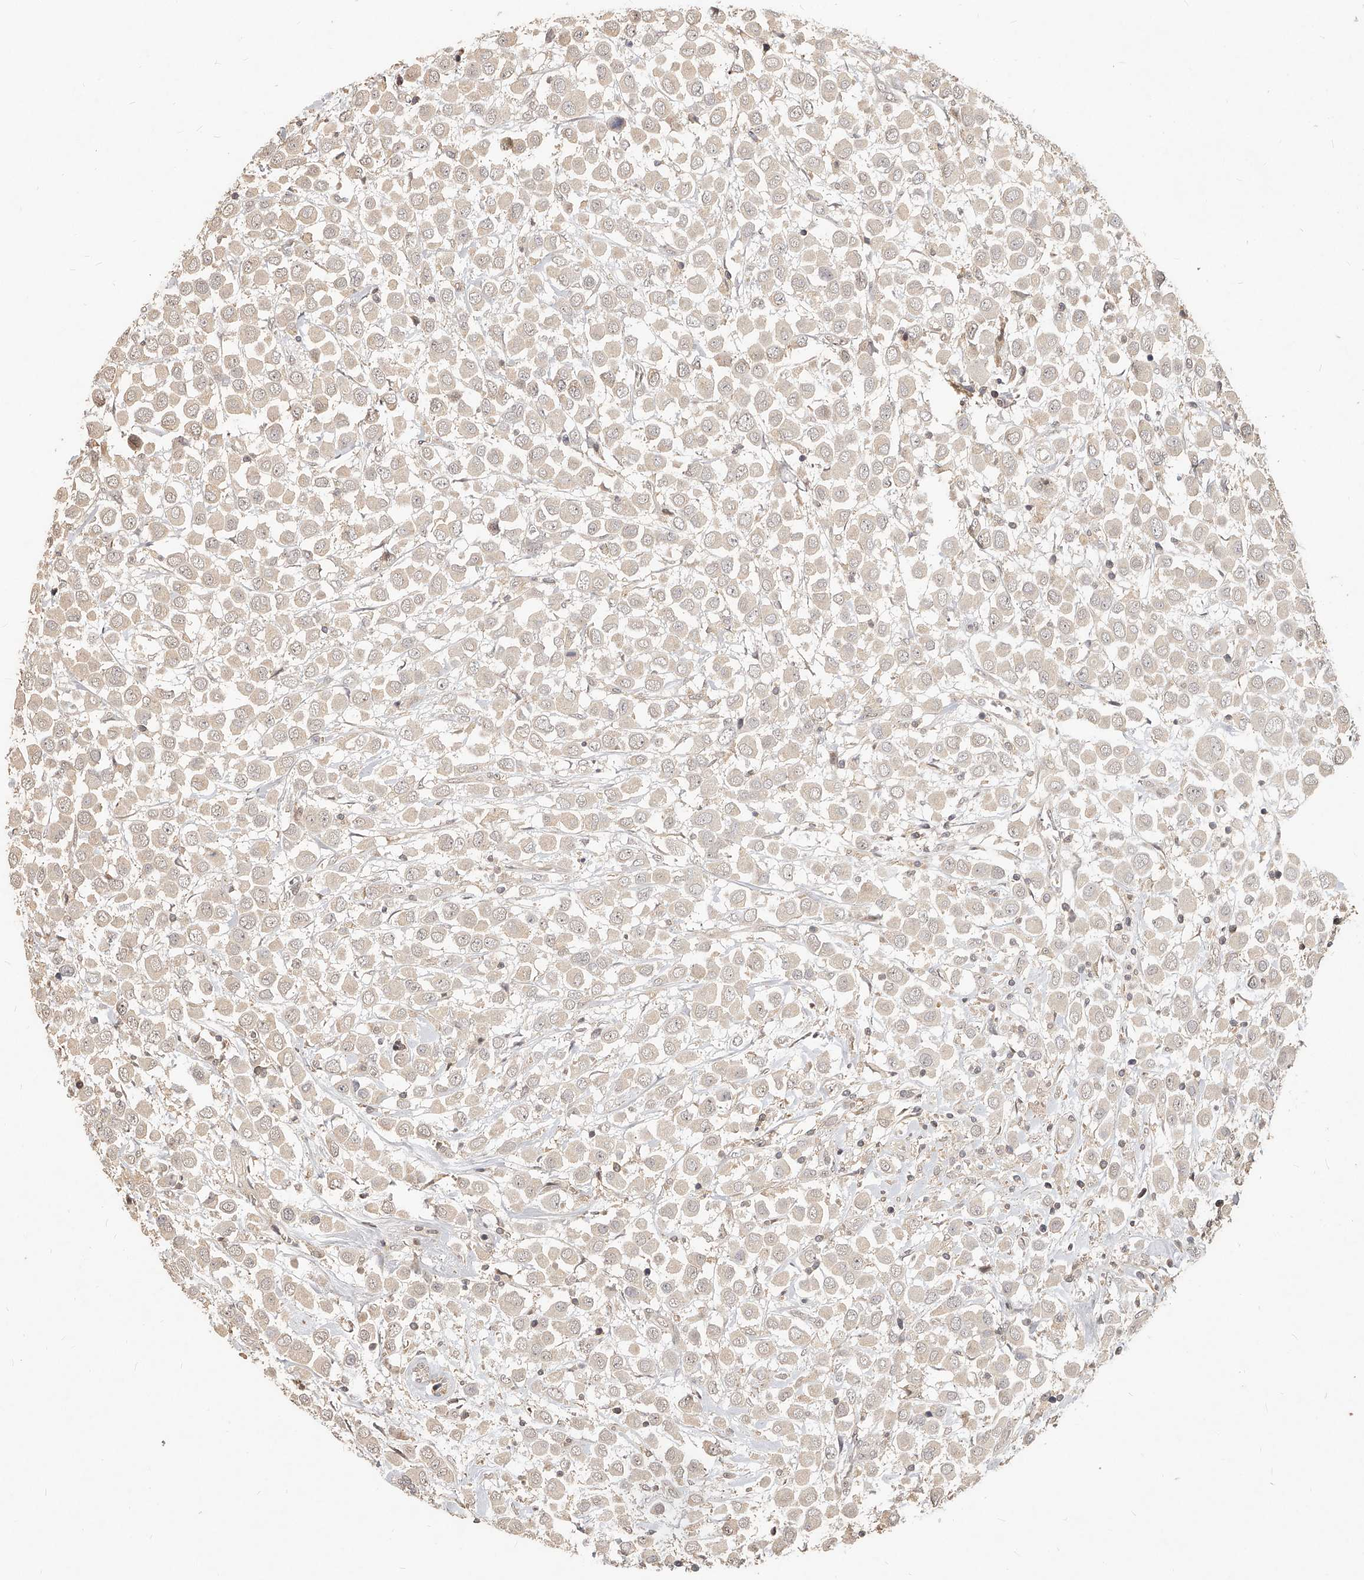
{"staining": {"intensity": "weak", "quantity": "<25%", "location": "cytoplasmic/membranous,nuclear"}, "tissue": "breast cancer", "cell_type": "Tumor cells", "image_type": "cancer", "snomed": [{"axis": "morphology", "description": "Duct carcinoma"}, {"axis": "topography", "description": "Breast"}], "caption": "Immunohistochemistry (IHC) of human intraductal carcinoma (breast) exhibits no expression in tumor cells.", "gene": "SLC37A1", "patient": {"sex": "female", "age": 61}}